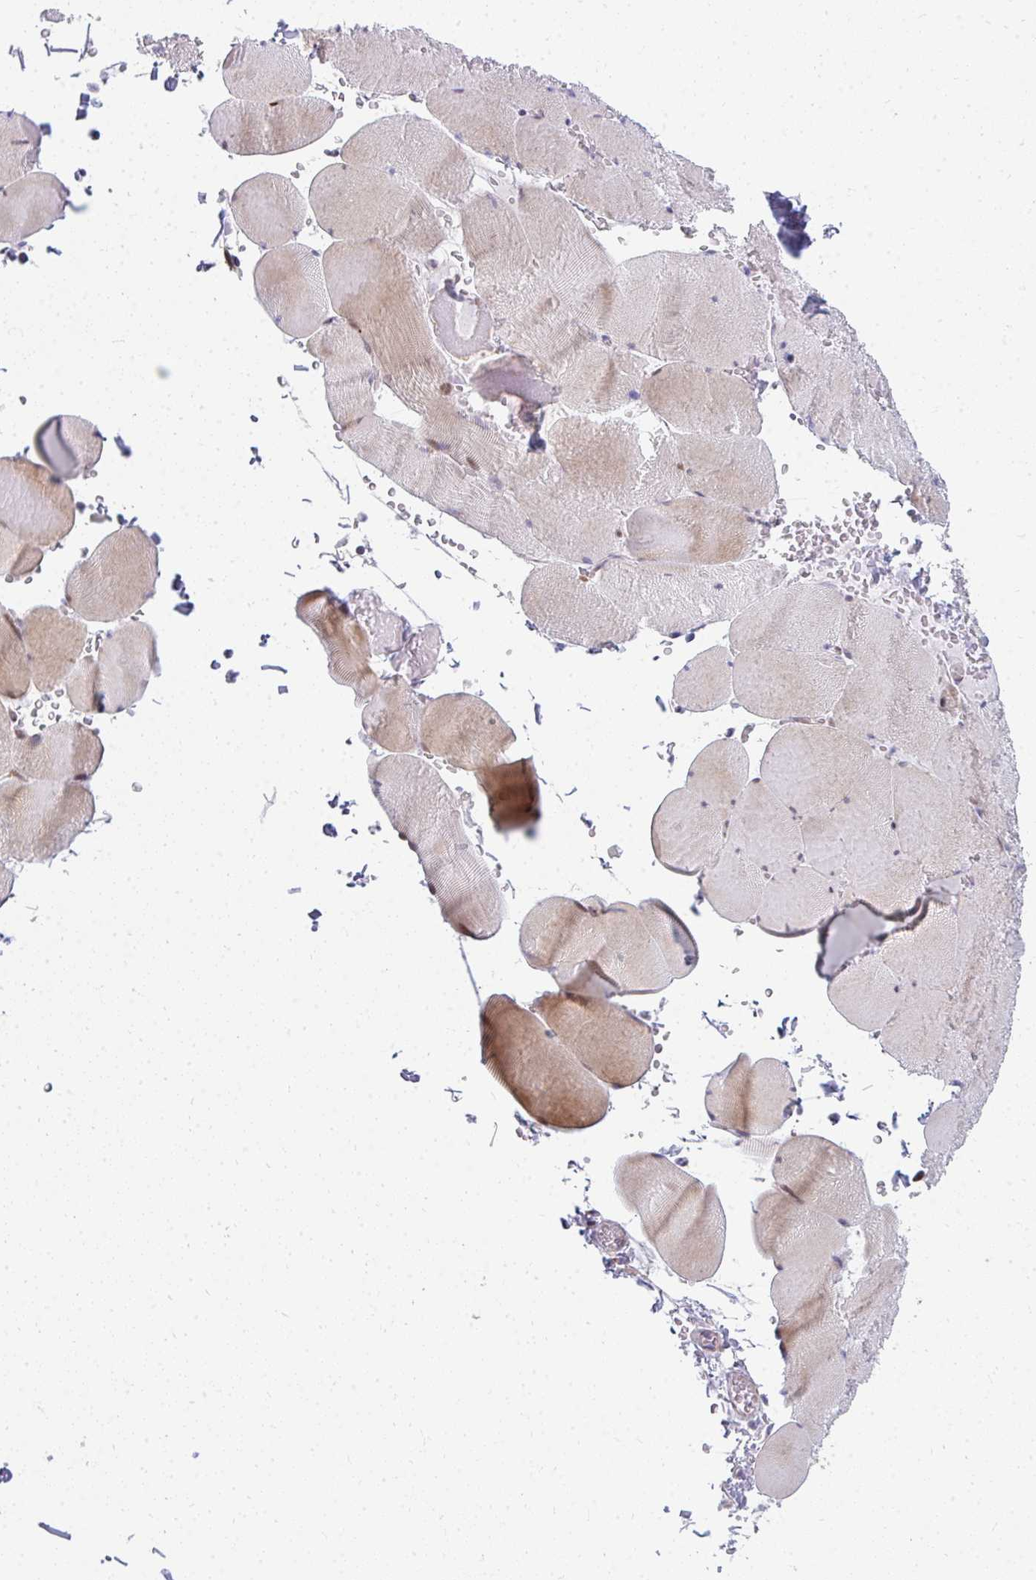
{"staining": {"intensity": "moderate", "quantity": "25%-75%", "location": "cytoplasmic/membranous,nuclear"}, "tissue": "skeletal muscle", "cell_type": "Myocytes", "image_type": "normal", "snomed": [{"axis": "morphology", "description": "Normal tissue, NOS"}, {"axis": "topography", "description": "Skeletal muscle"}, {"axis": "topography", "description": "Head-Neck"}], "caption": "A high-resolution image shows immunohistochemistry (IHC) staining of normal skeletal muscle, which displays moderate cytoplasmic/membranous,nuclear positivity in approximately 25%-75% of myocytes. The staining is performed using DAB brown chromogen to label protein expression. The nuclei are counter-stained blue using hematoxylin.", "gene": "PLA2G5", "patient": {"sex": "male", "age": 66}}